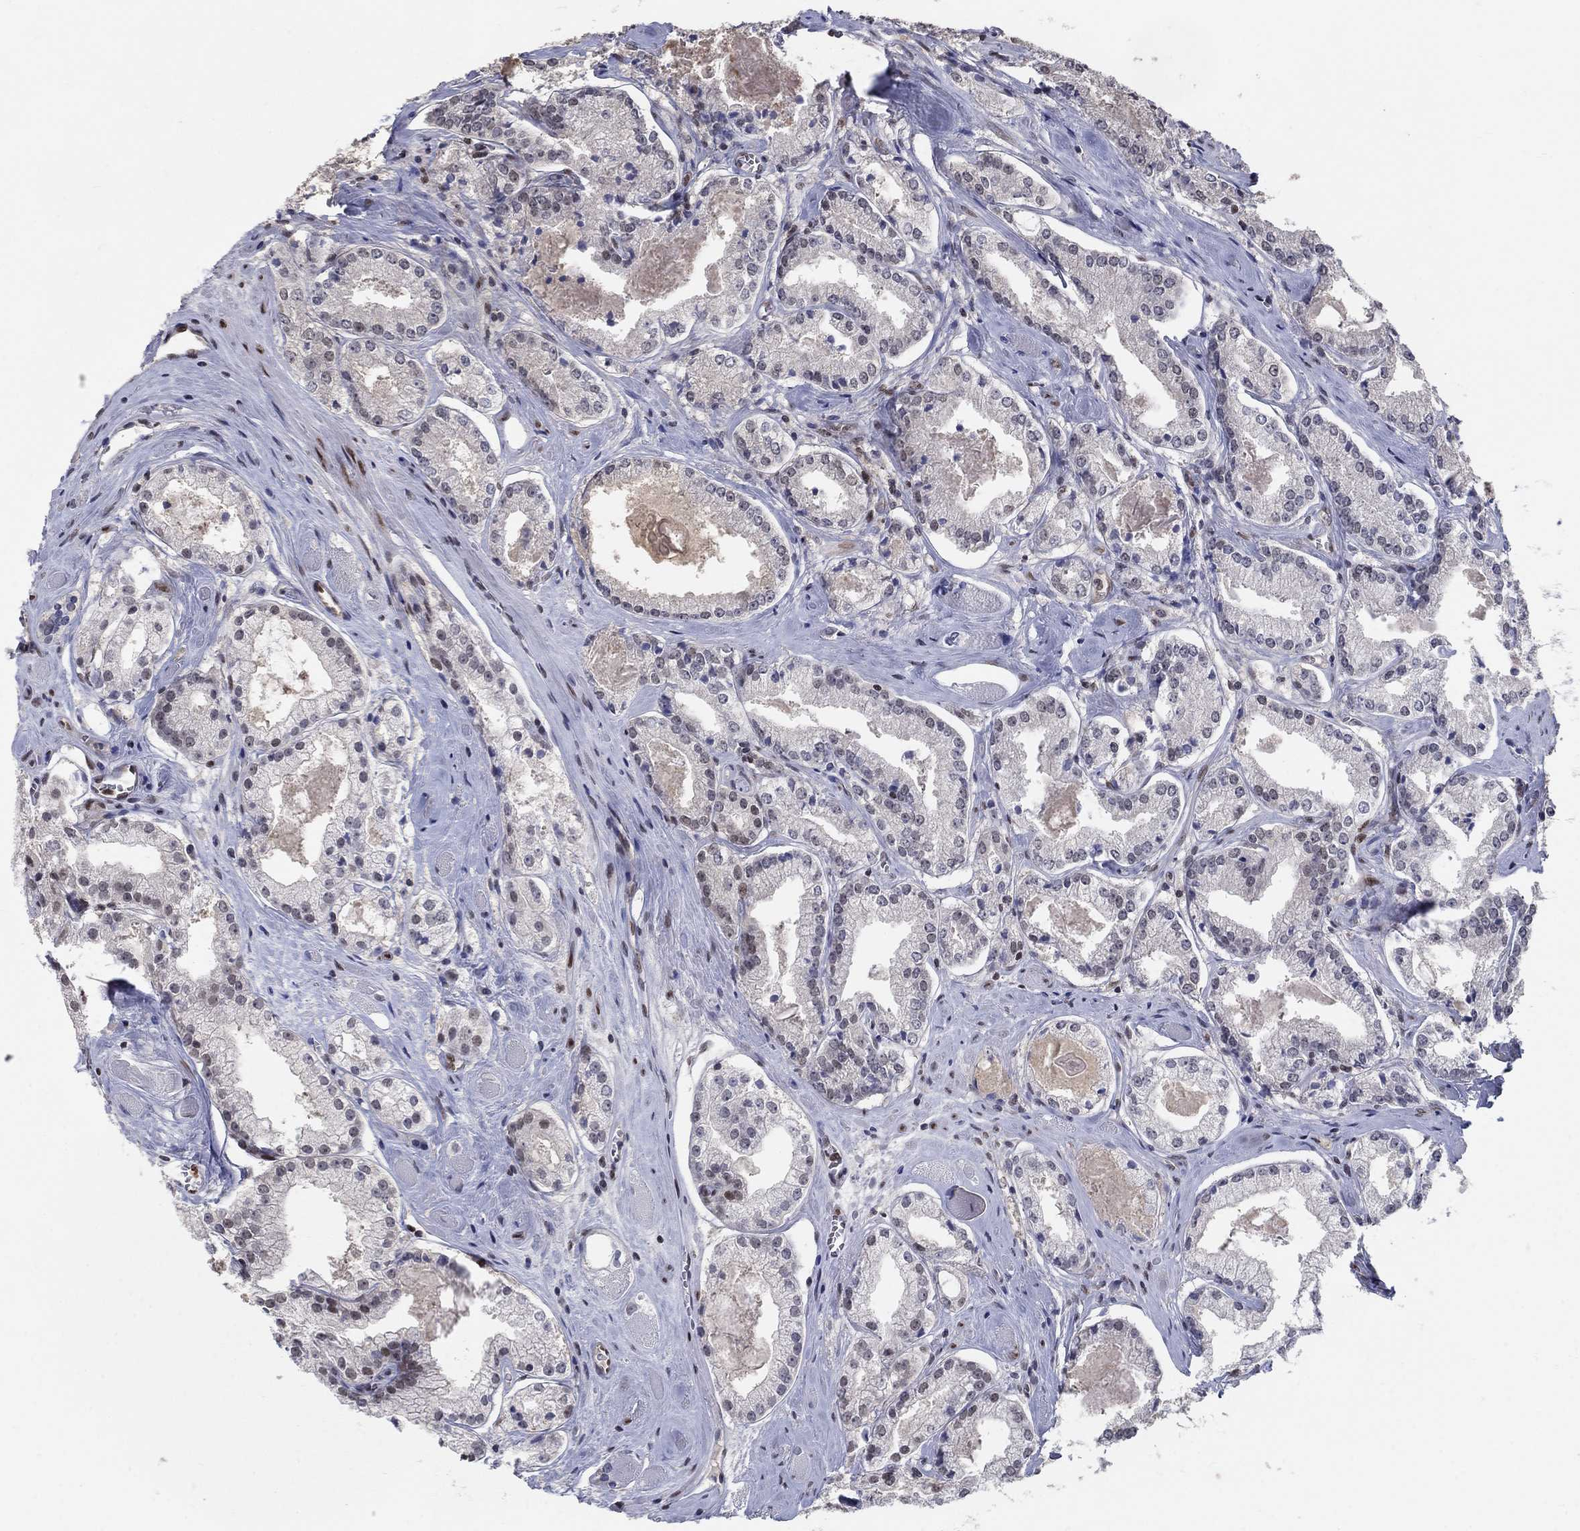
{"staining": {"intensity": "negative", "quantity": "none", "location": "none"}, "tissue": "prostate cancer", "cell_type": "Tumor cells", "image_type": "cancer", "snomed": [{"axis": "morphology", "description": "Adenocarcinoma, NOS"}, {"axis": "topography", "description": "Prostate"}], "caption": "Immunohistochemistry (IHC) of adenocarcinoma (prostate) displays no positivity in tumor cells.", "gene": "CENPE", "patient": {"sex": "male", "age": 72}}